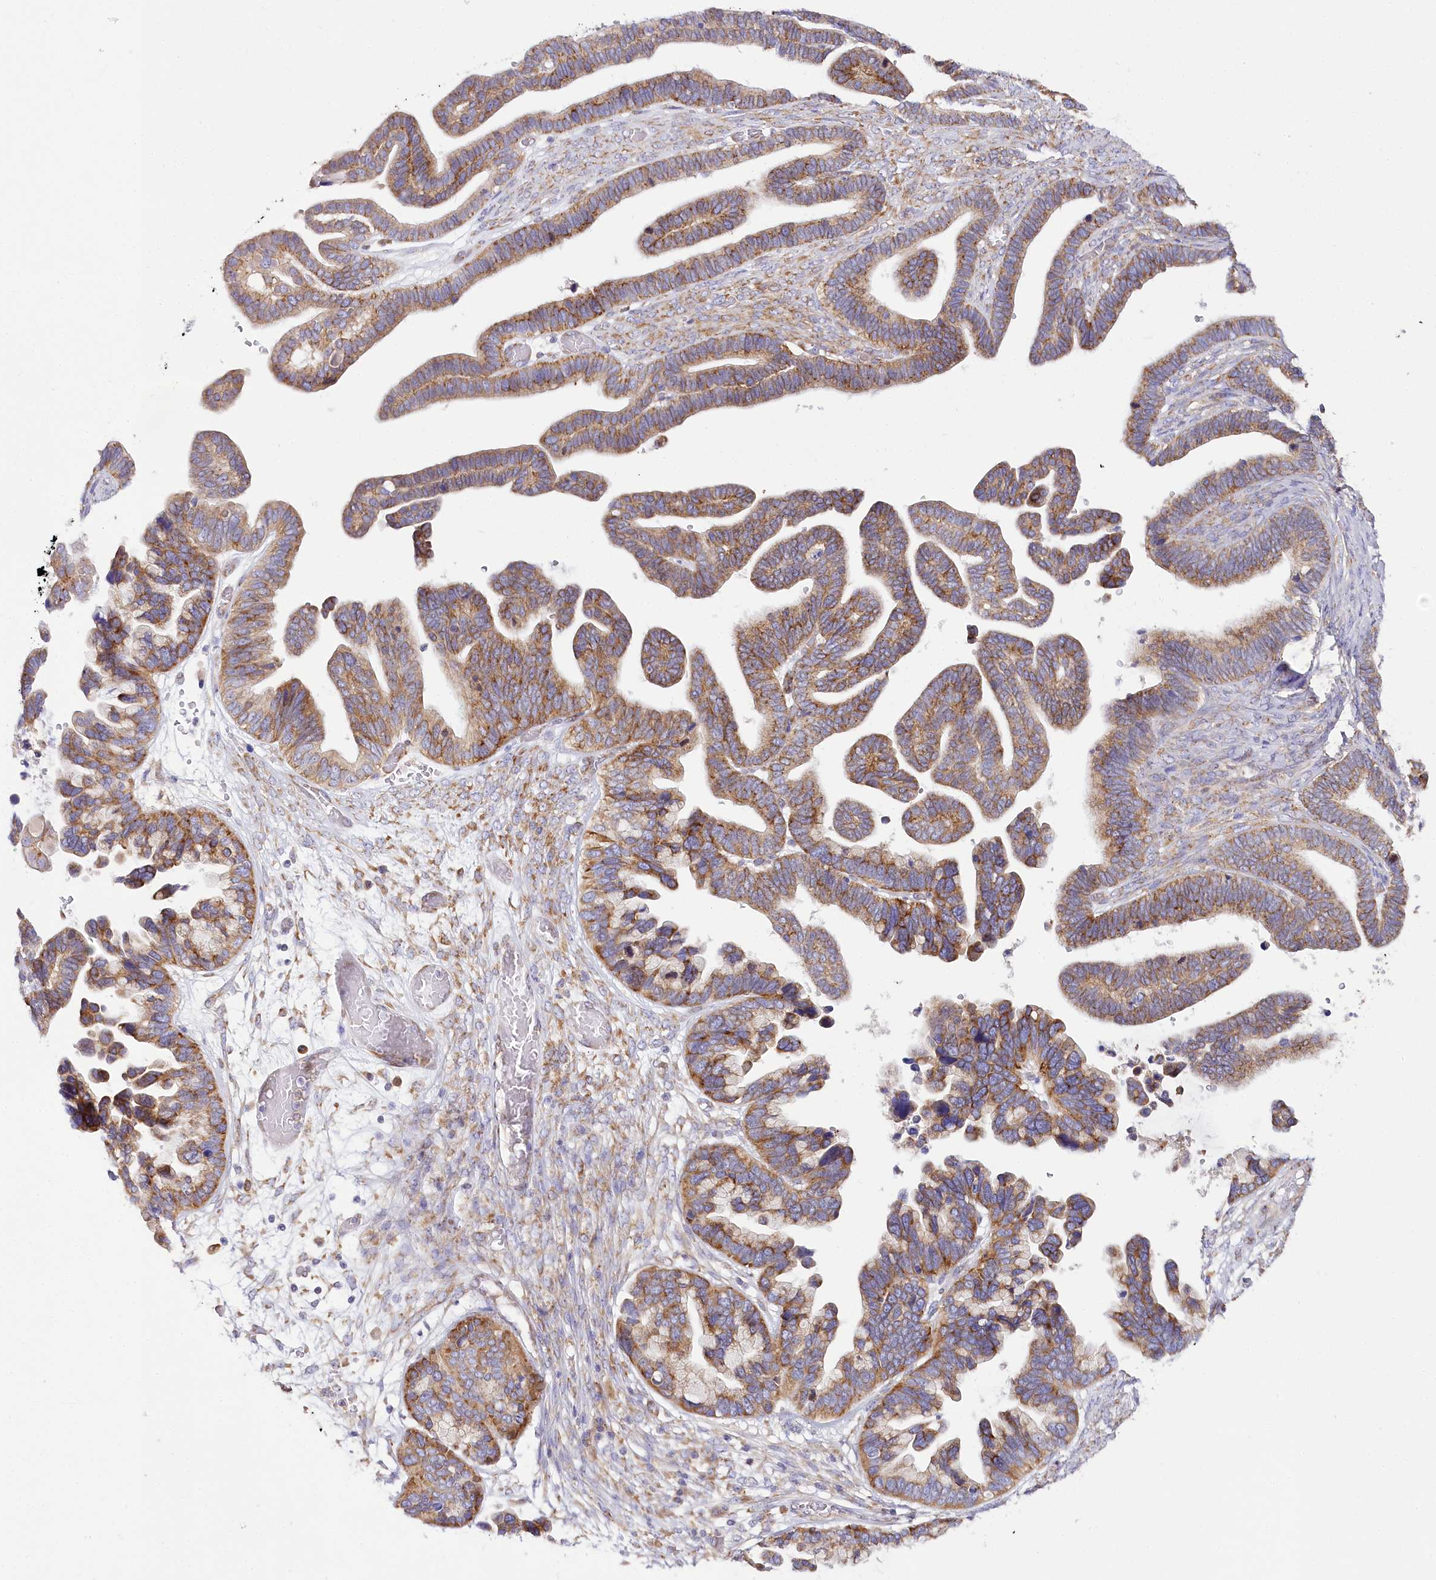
{"staining": {"intensity": "moderate", "quantity": ">75%", "location": "cytoplasmic/membranous"}, "tissue": "ovarian cancer", "cell_type": "Tumor cells", "image_type": "cancer", "snomed": [{"axis": "morphology", "description": "Cystadenocarcinoma, serous, NOS"}, {"axis": "topography", "description": "Ovary"}], "caption": "Protein staining of ovarian cancer (serous cystadenocarcinoma) tissue exhibits moderate cytoplasmic/membranous expression in about >75% of tumor cells. The protein of interest is shown in brown color, while the nuclei are stained blue.", "gene": "THUMPD3", "patient": {"sex": "female", "age": 56}}